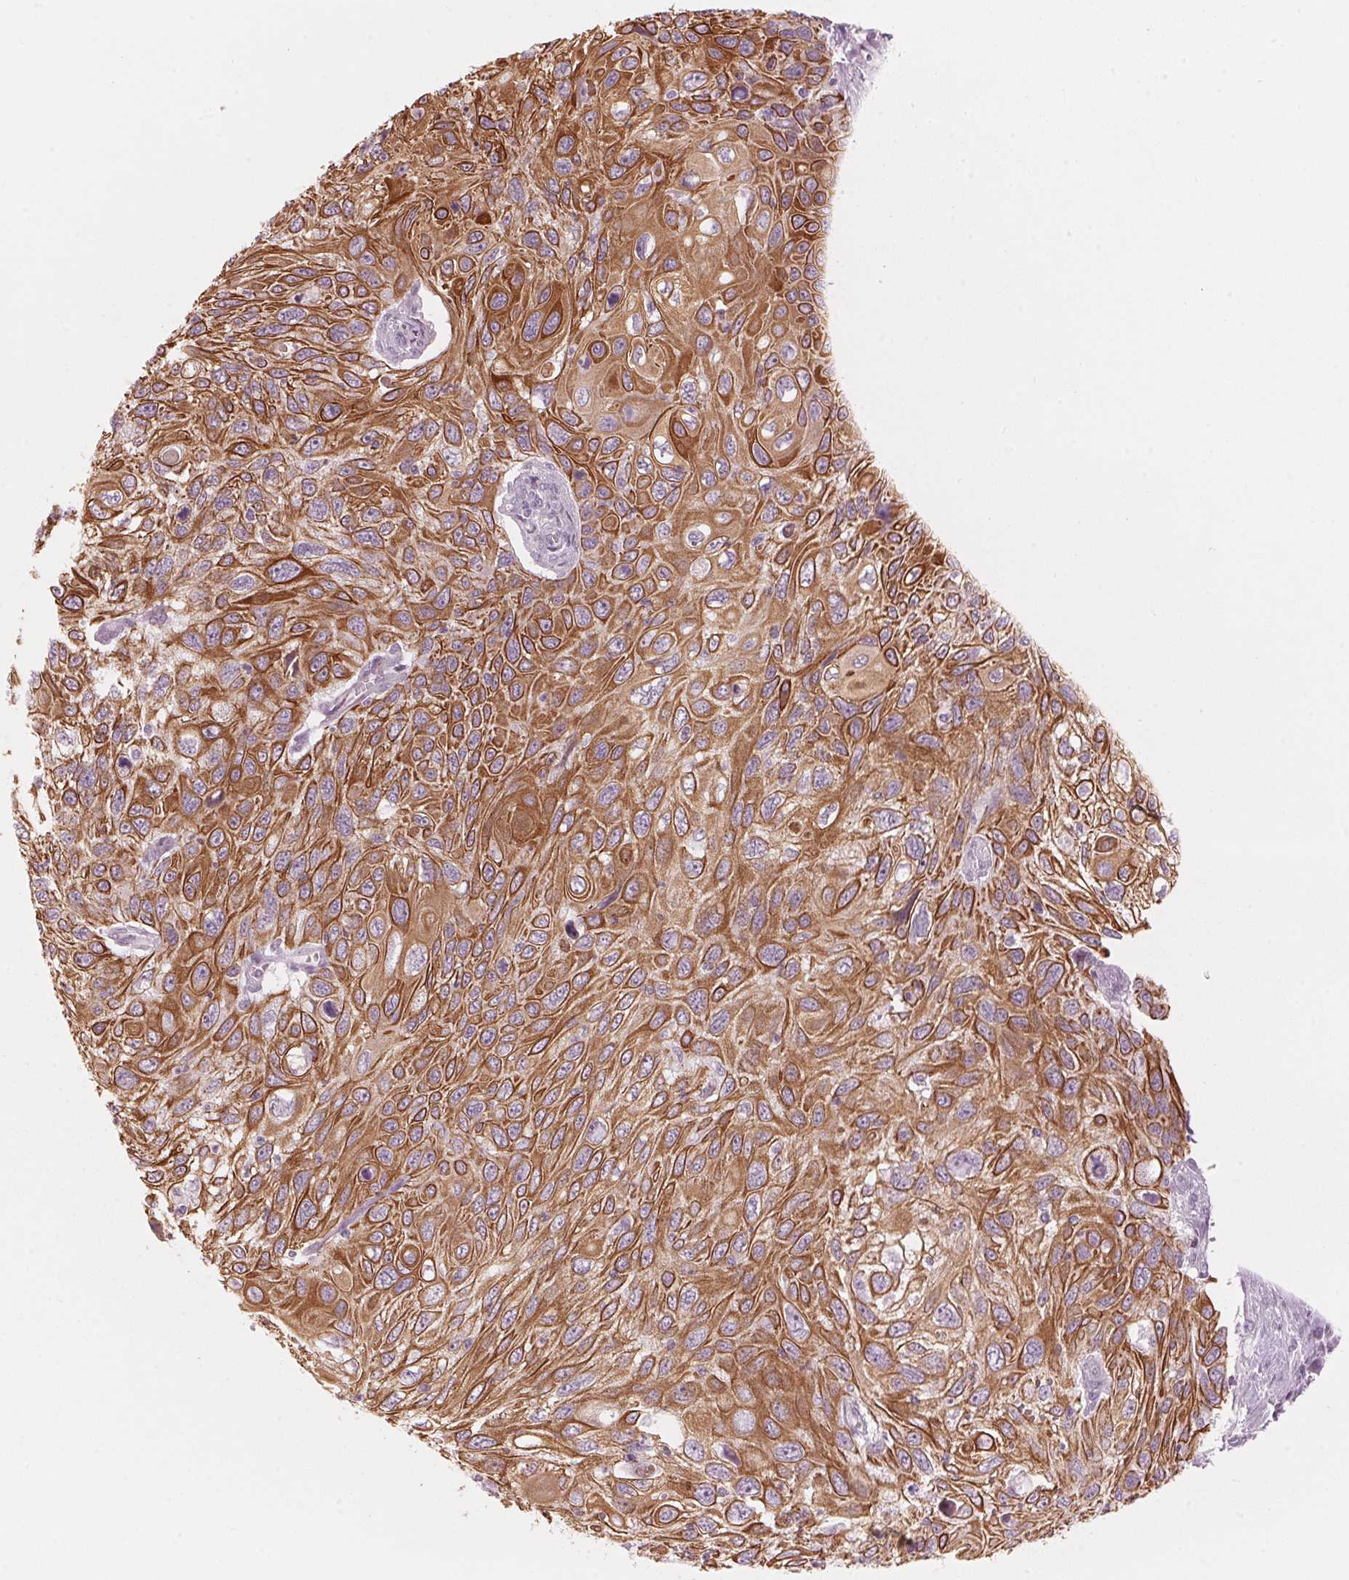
{"staining": {"intensity": "strong", "quantity": ">75%", "location": "cytoplasmic/membranous"}, "tissue": "cervical cancer", "cell_type": "Tumor cells", "image_type": "cancer", "snomed": [{"axis": "morphology", "description": "Squamous cell carcinoma, NOS"}, {"axis": "topography", "description": "Cervix"}], "caption": "Tumor cells show high levels of strong cytoplasmic/membranous positivity in approximately >75% of cells in human cervical cancer (squamous cell carcinoma).", "gene": "SCTR", "patient": {"sex": "female", "age": 70}}